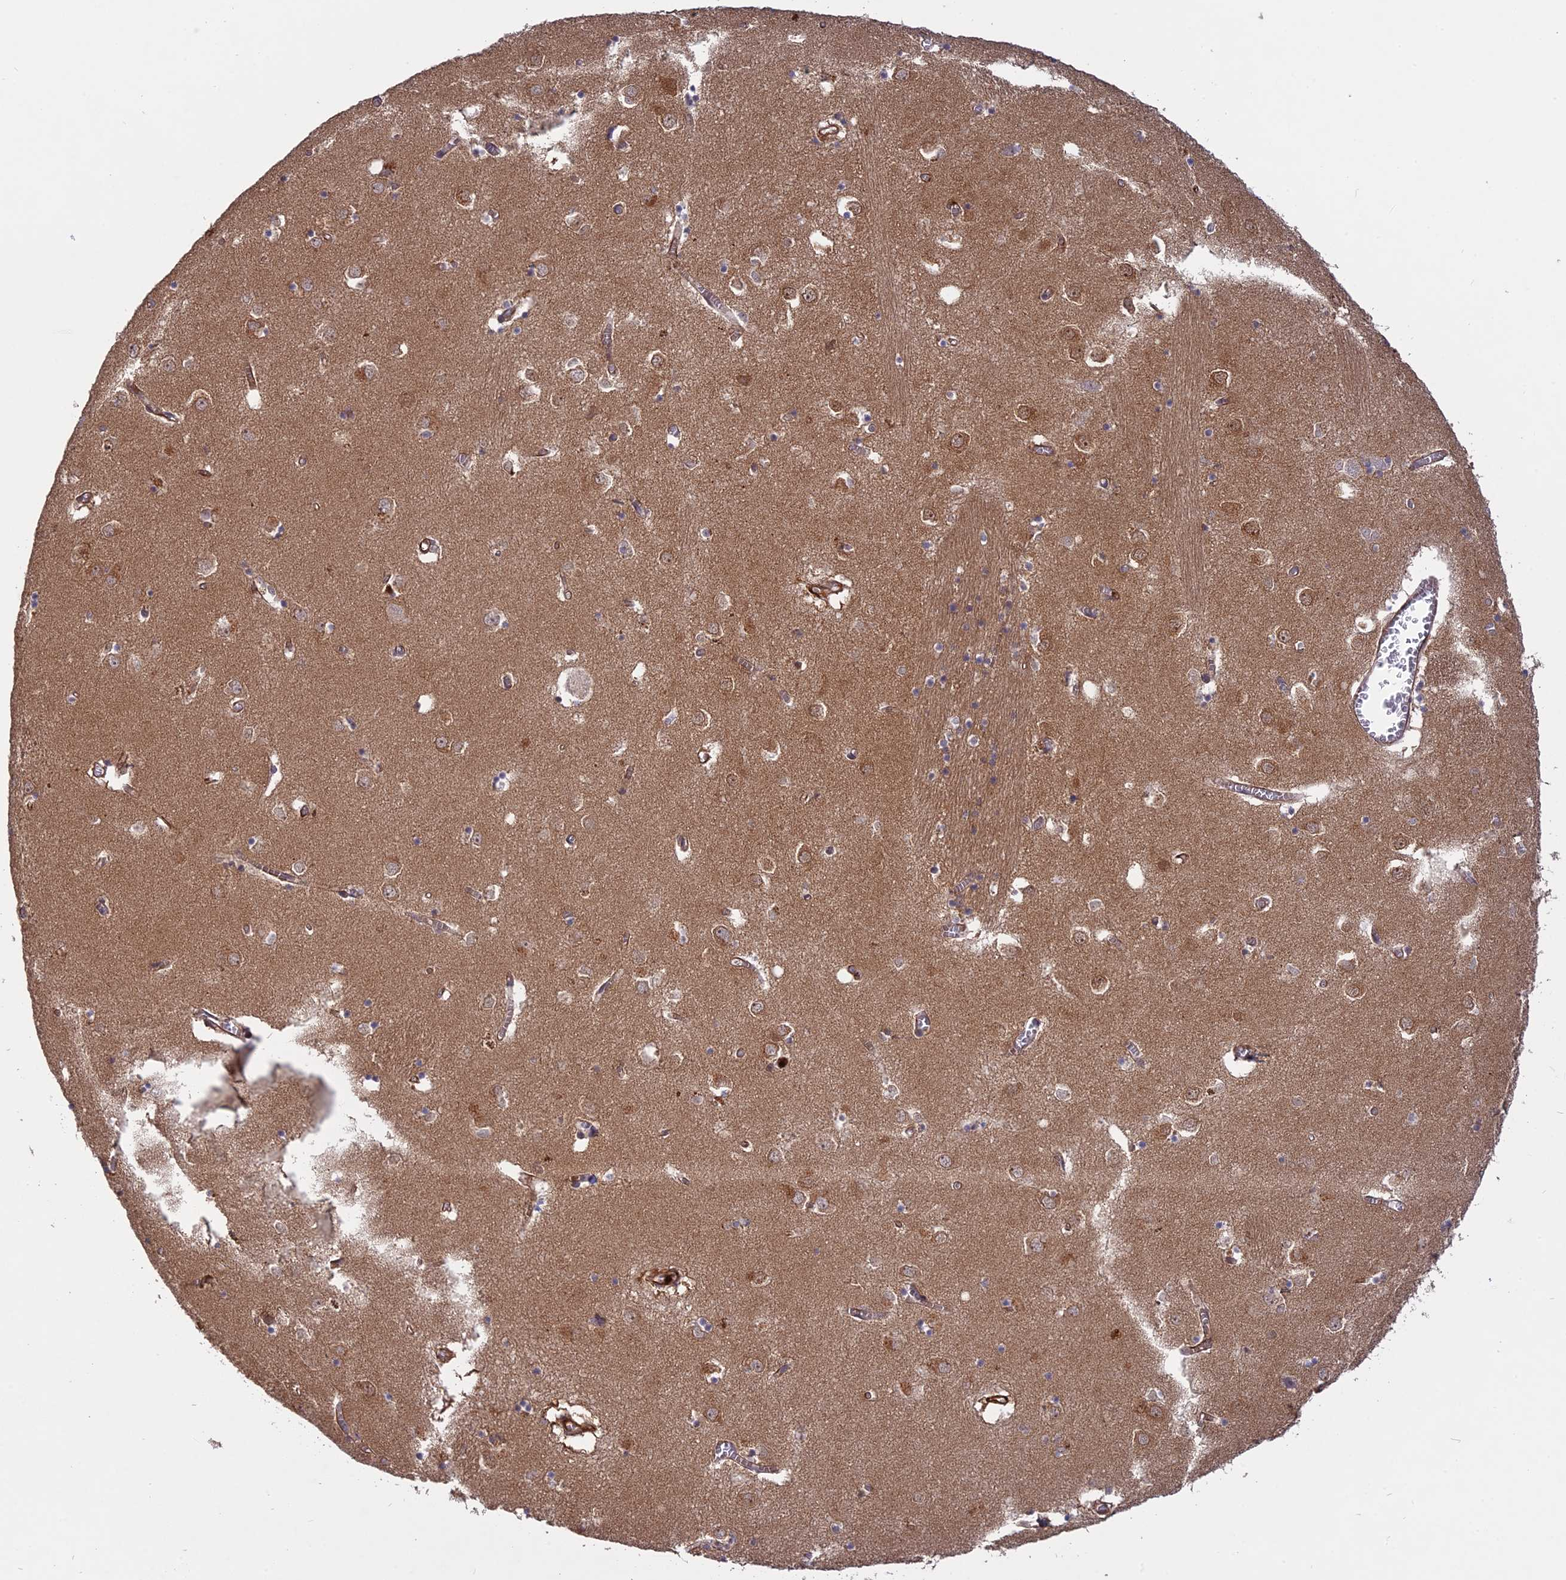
{"staining": {"intensity": "moderate", "quantity": "<25%", "location": "cytoplasmic/membranous"}, "tissue": "caudate", "cell_type": "Glial cells", "image_type": "normal", "snomed": [{"axis": "morphology", "description": "Normal tissue, NOS"}, {"axis": "topography", "description": "Lateral ventricle wall"}], "caption": "High-magnification brightfield microscopy of unremarkable caudate stained with DAB (3,3'-diaminobenzidine) (brown) and counterstained with hematoxylin (blue). glial cells exhibit moderate cytoplasmic/membranous staining is seen in approximately<25% of cells.", "gene": "PHLDB3", "patient": {"sex": "male", "age": 70}}